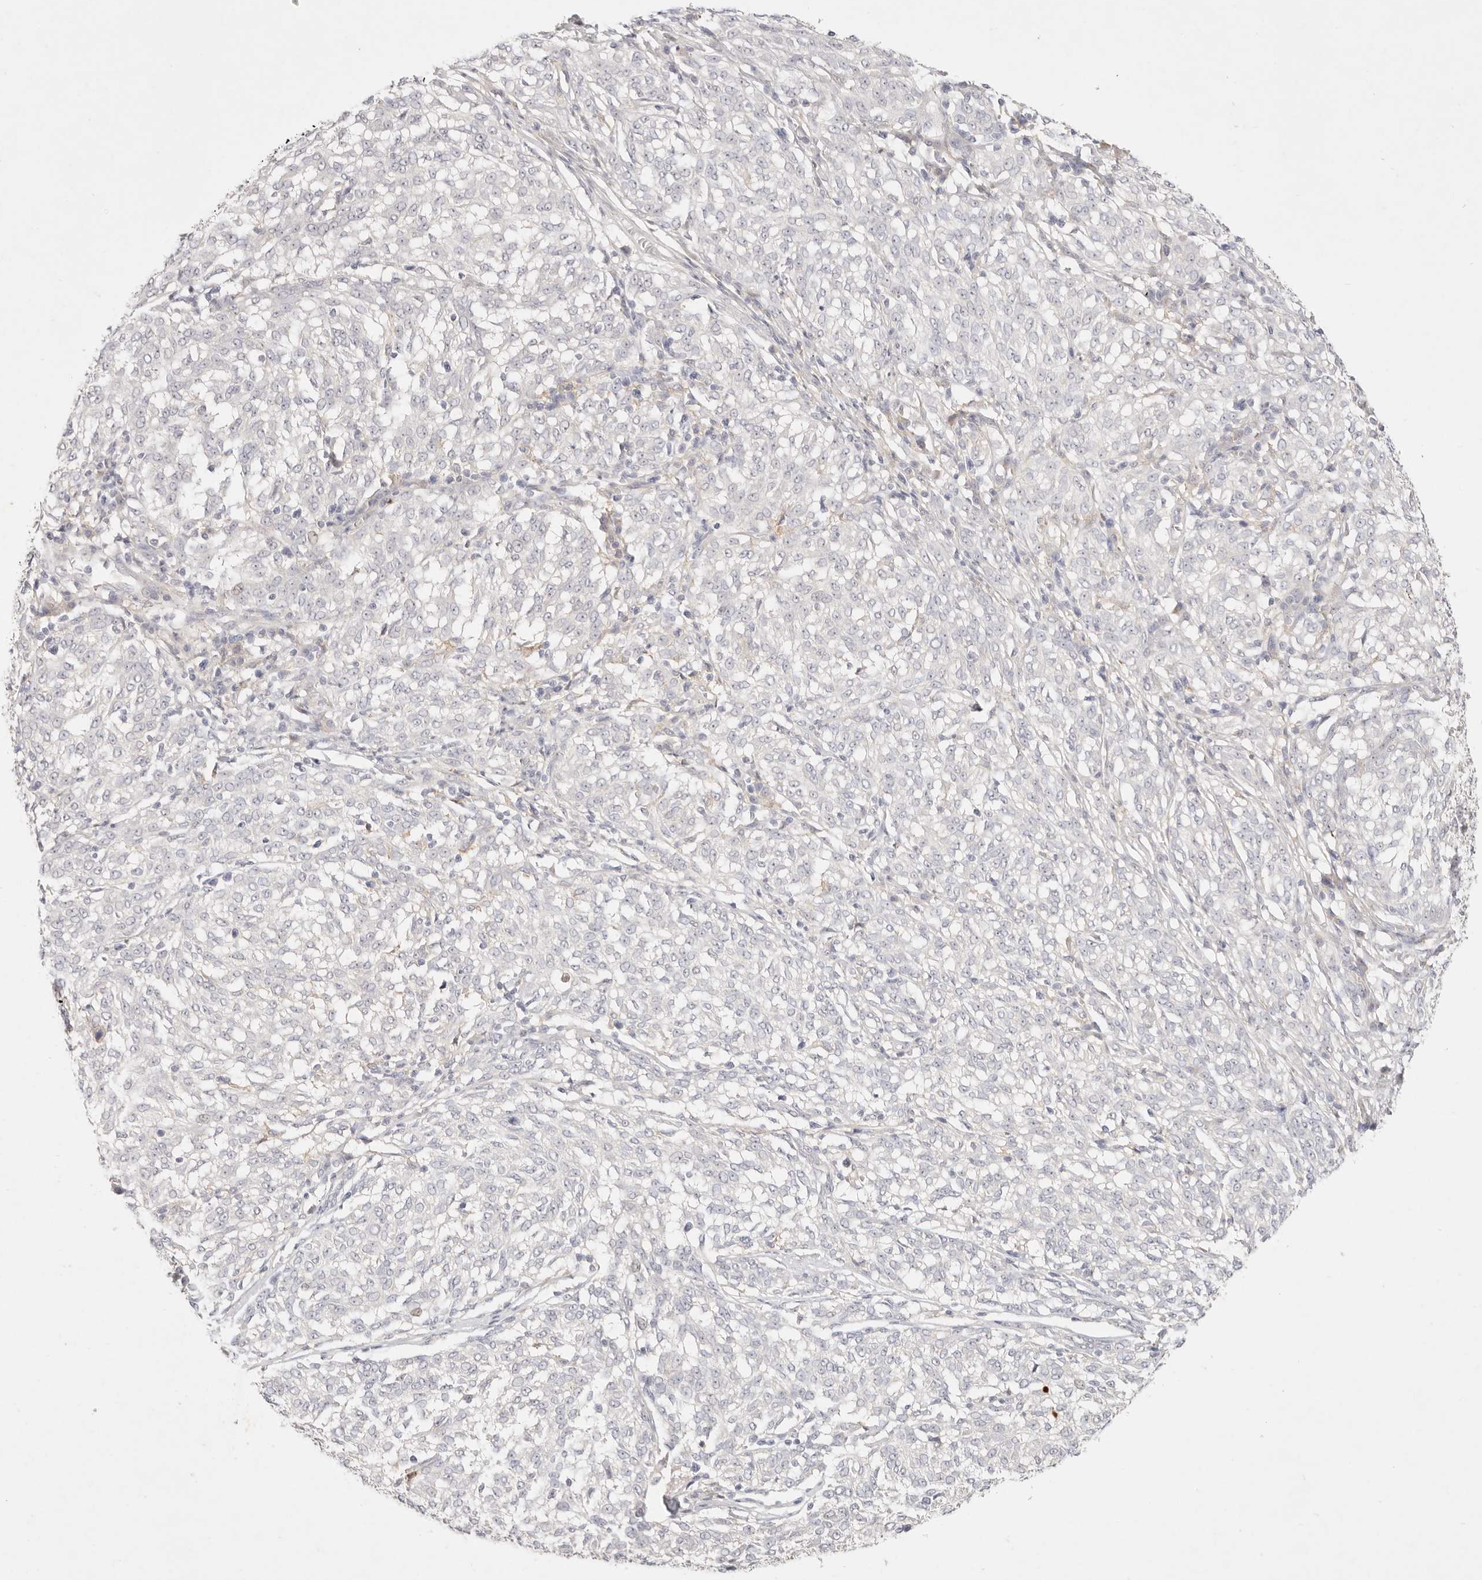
{"staining": {"intensity": "negative", "quantity": "none", "location": "none"}, "tissue": "melanoma", "cell_type": "Tumor cells", "image_type": "cancer", "snomed": [{"axis": "morphology", "description": "Malignant melanoma, NOS"}, {"axis": "topography", "description": "Skin"}], "caption": "The histopathology image reveals no significant positivity in tumor cells of malignant melanoma.", "gene": "GPR84", "patient": {"sex": "female", "age": 72}}